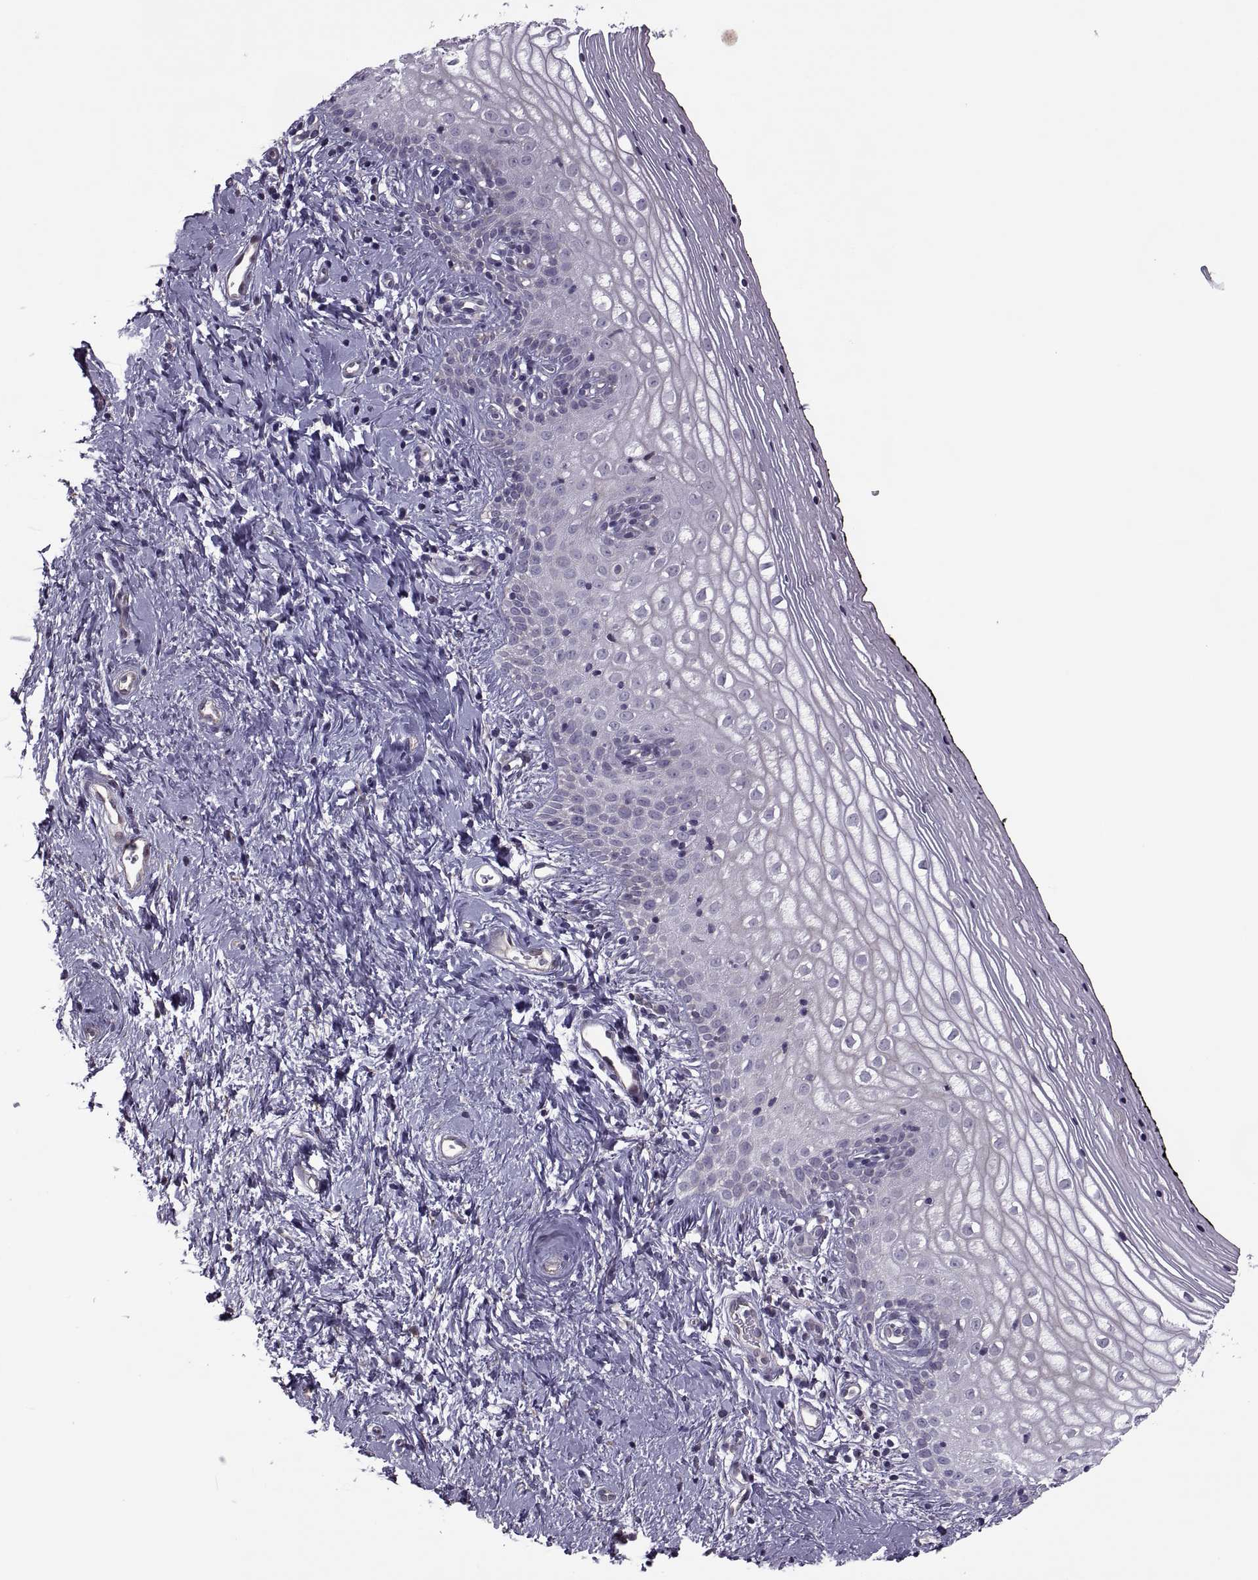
{"staining": {"intensity": "negative", "quantity": "none", "location": "none"}, "tissue": "vagina", "cell_type": "Squamous epithelial cells", "image_type": "normal", "snomed": [{"axis": "morphology", "description": "Normal tissue, NOS"}, {"axis": "topography", "description": "Vagina"}], "caption": "High power microscopy histopathology image of an immunohistochemistry (IHC) image of normal vagina, revealing no significant staining in squamous epithelial cells.", "gene": "ODF3", "patient": {"sex": "female", "age": 47}}